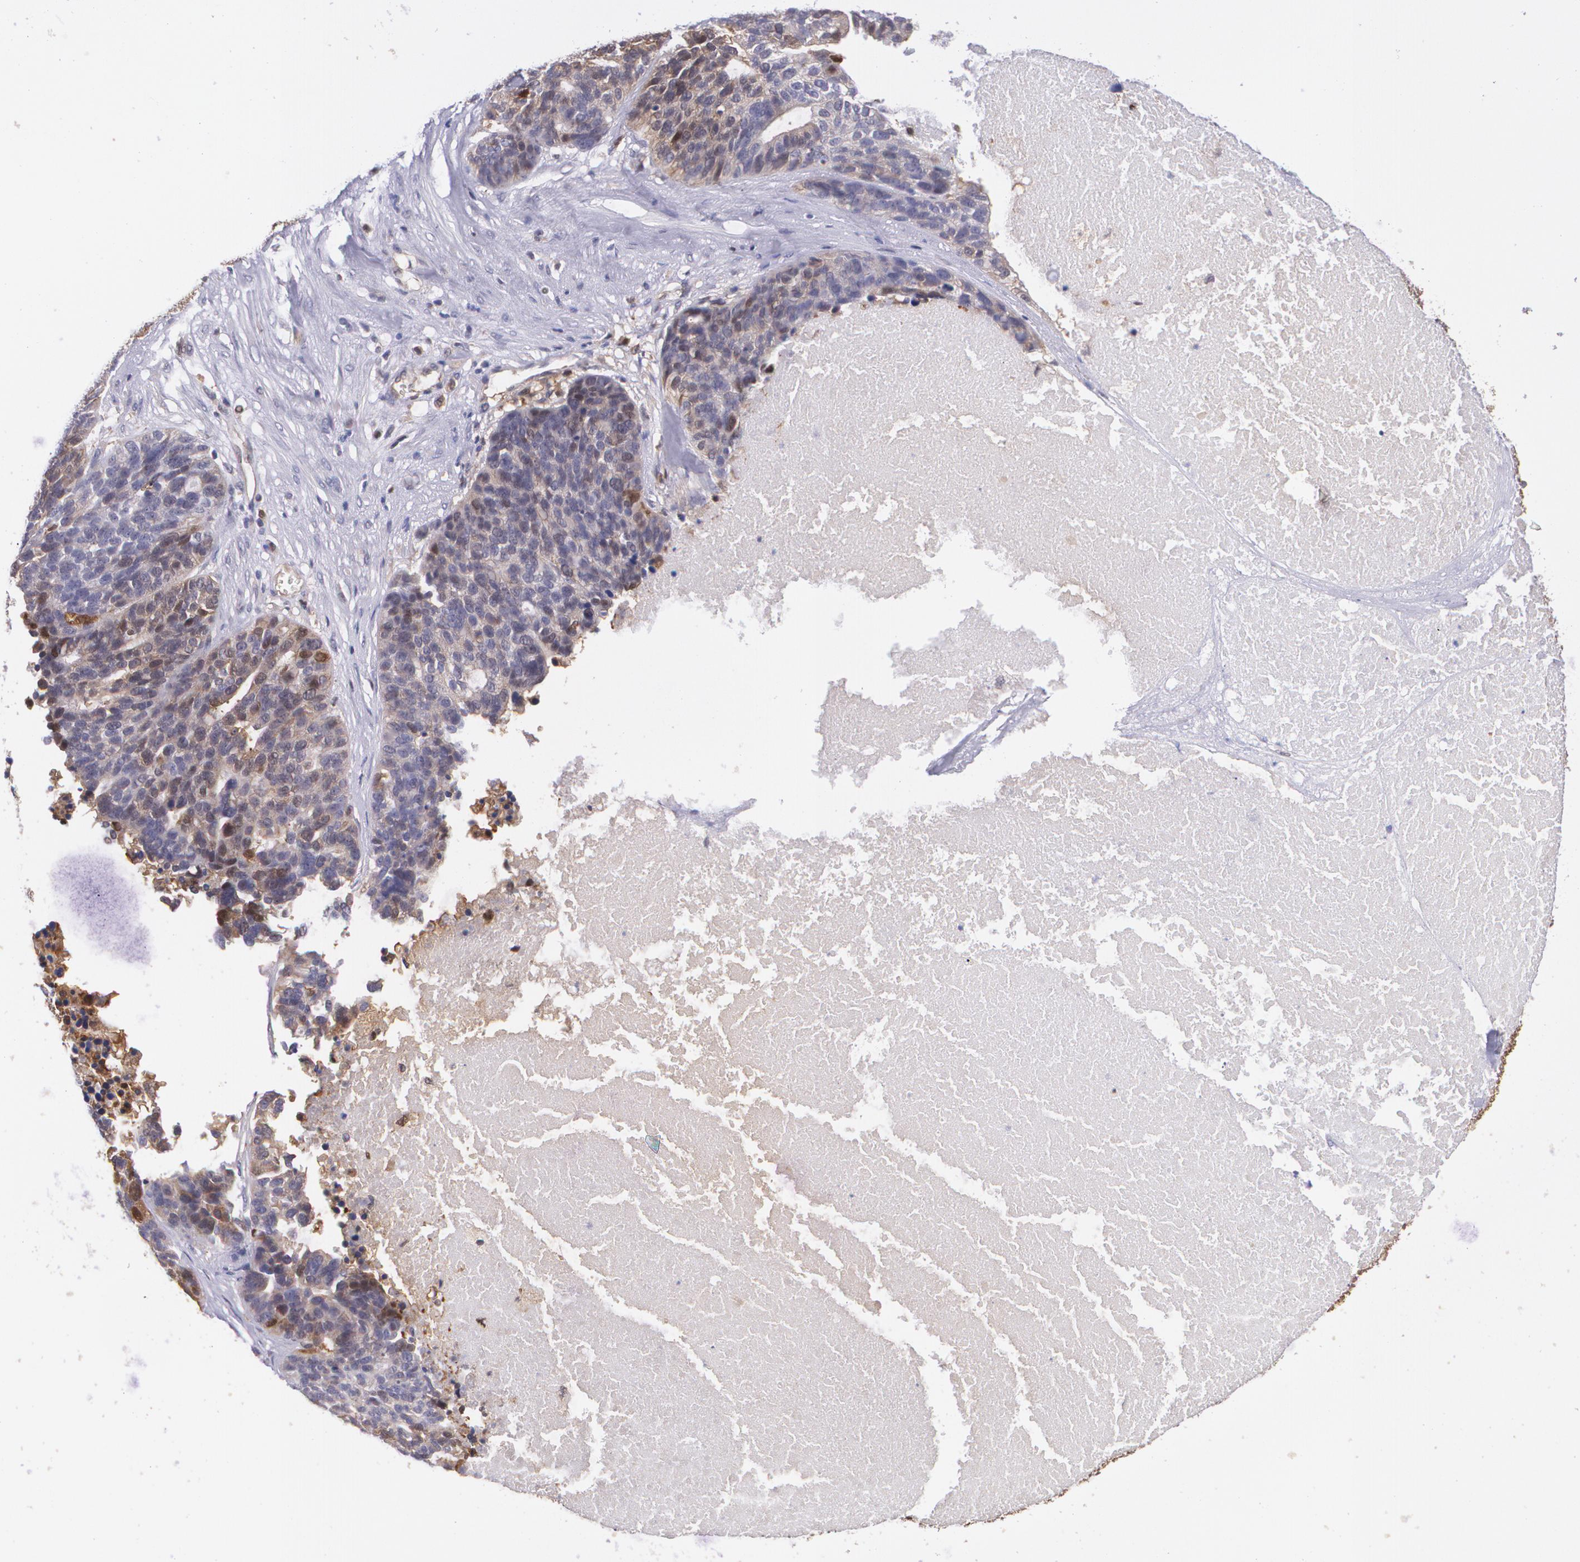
{"staining": {"intensity": "weak", "quantity": "25%-75%", "location": "cytoplasmic/membranous"}, "tissue": "ovarian cancer", "cell_type": "Tumor cells", "image_type": "cancer", "snomed": [{"axis": "morphology", "description": "Cystadenocarcinoma, serous, NOS"}, {"axis": "topography", "description": "Ovary"}], "caption": "Immunohistochemistry (IHC) (DAB) staining of ovarian cancer exhibits weak cytoplasmic/membranous protein expression in approximately 25%-75% of tumor cells.", "gene": "HSPH1", "patient": {"sex": "female", "age": 59}}